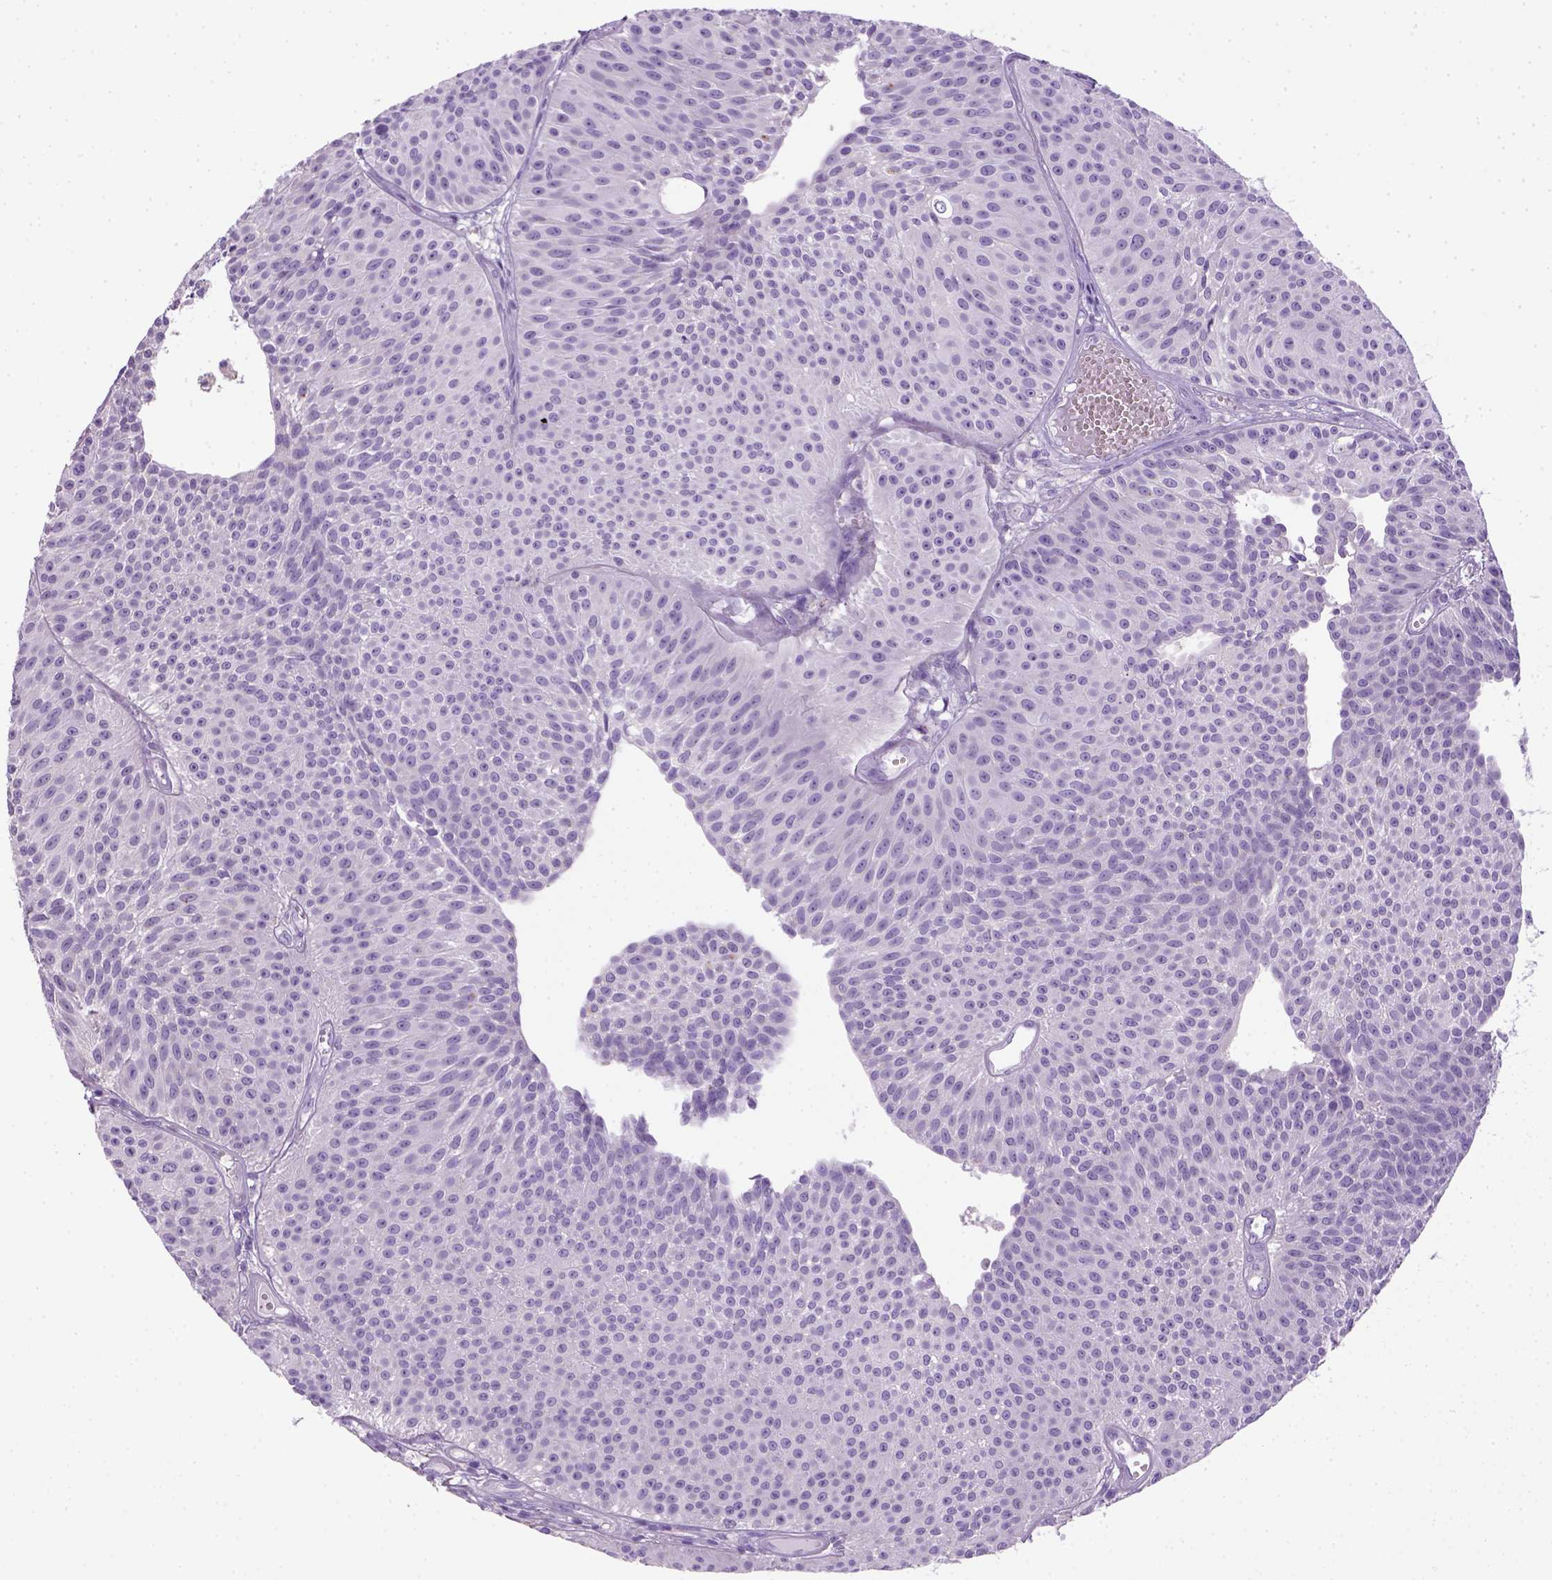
{"staining": {"intensity": "negative", "quantity": "none", "location": "none"}, "tissue": "urothelial cancer", "cell_type": "Tumor cells", "image_type": "cancer", "snomed": [{"axis": "morphology", "description": "Urothelial carcinoma, Low grade"}, {"axis": "topography", "description": "Urinary bladder"}], "caption": "Human urothelial cancer stained for a protein using immunohistochemistry shows no staining in tumor cells.", "gene": "KRT71", "patient": {"sex": "male", "age": 63}}